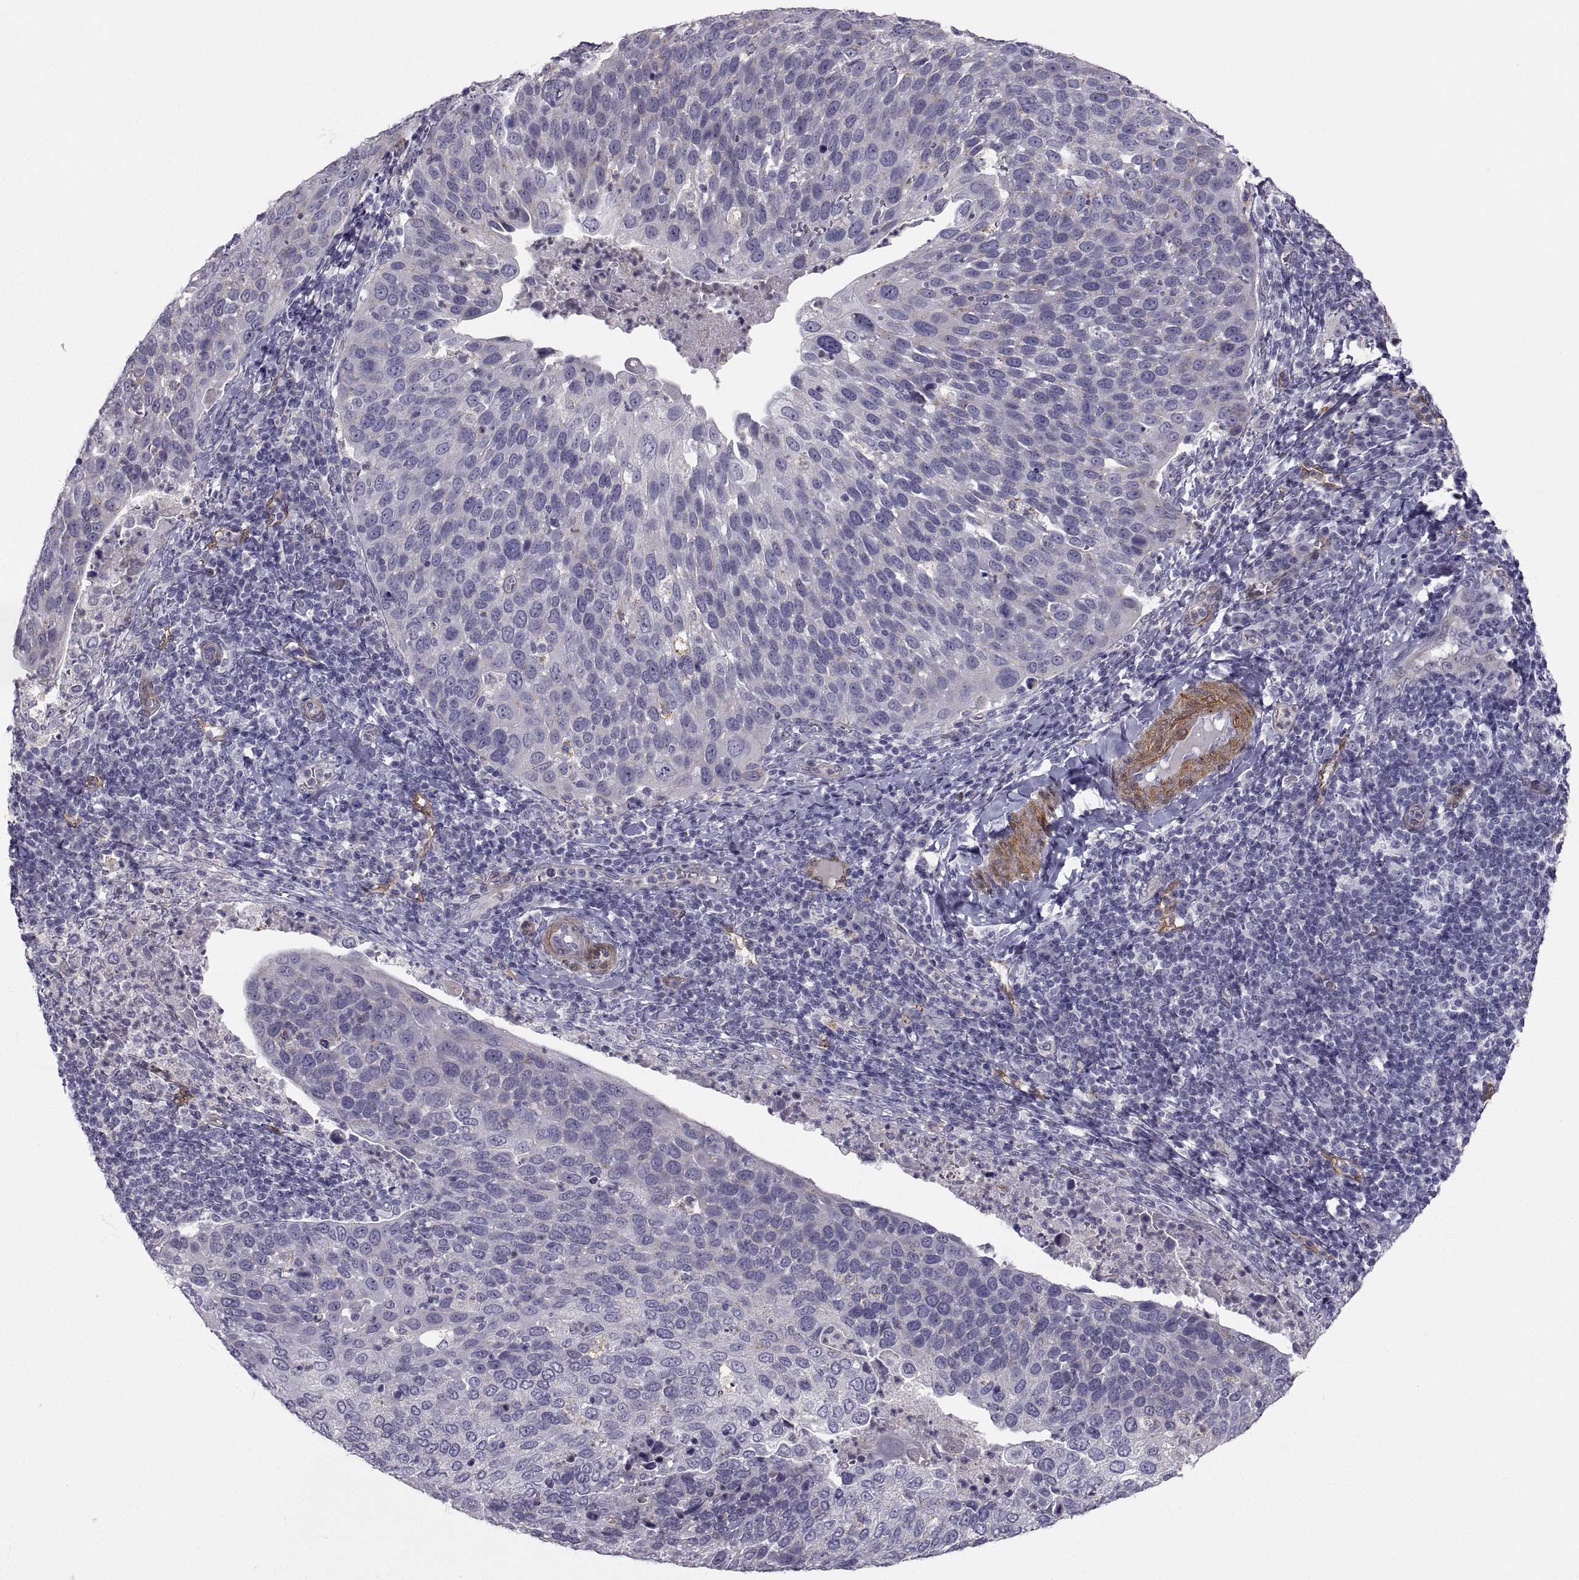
{"staining": {"intensity": "negative", "quantity": "none", "location": "none"}, "tissue": "cervical cancer", "cell_type": "Tumor cells", "image_type": "cancer", "snomed": [{"axis": "morphology", "description": "Squamous cell carcinoma, NOS"}, {"axis": "topography", "description": "Cervix"}], "caption": "High magnification brightfield microscopy of cervical cancer stained with DAB (brown) and counterstained with hematoxylin (blue): tumor cells show no significant staining. Brightfield microscopy of immunohistochemistry stained with DAB (brown) and hematoxylin (blue), captured at high magnification.", "gene": "PGM5", "patient": {"sex": "female", "age": 54}}